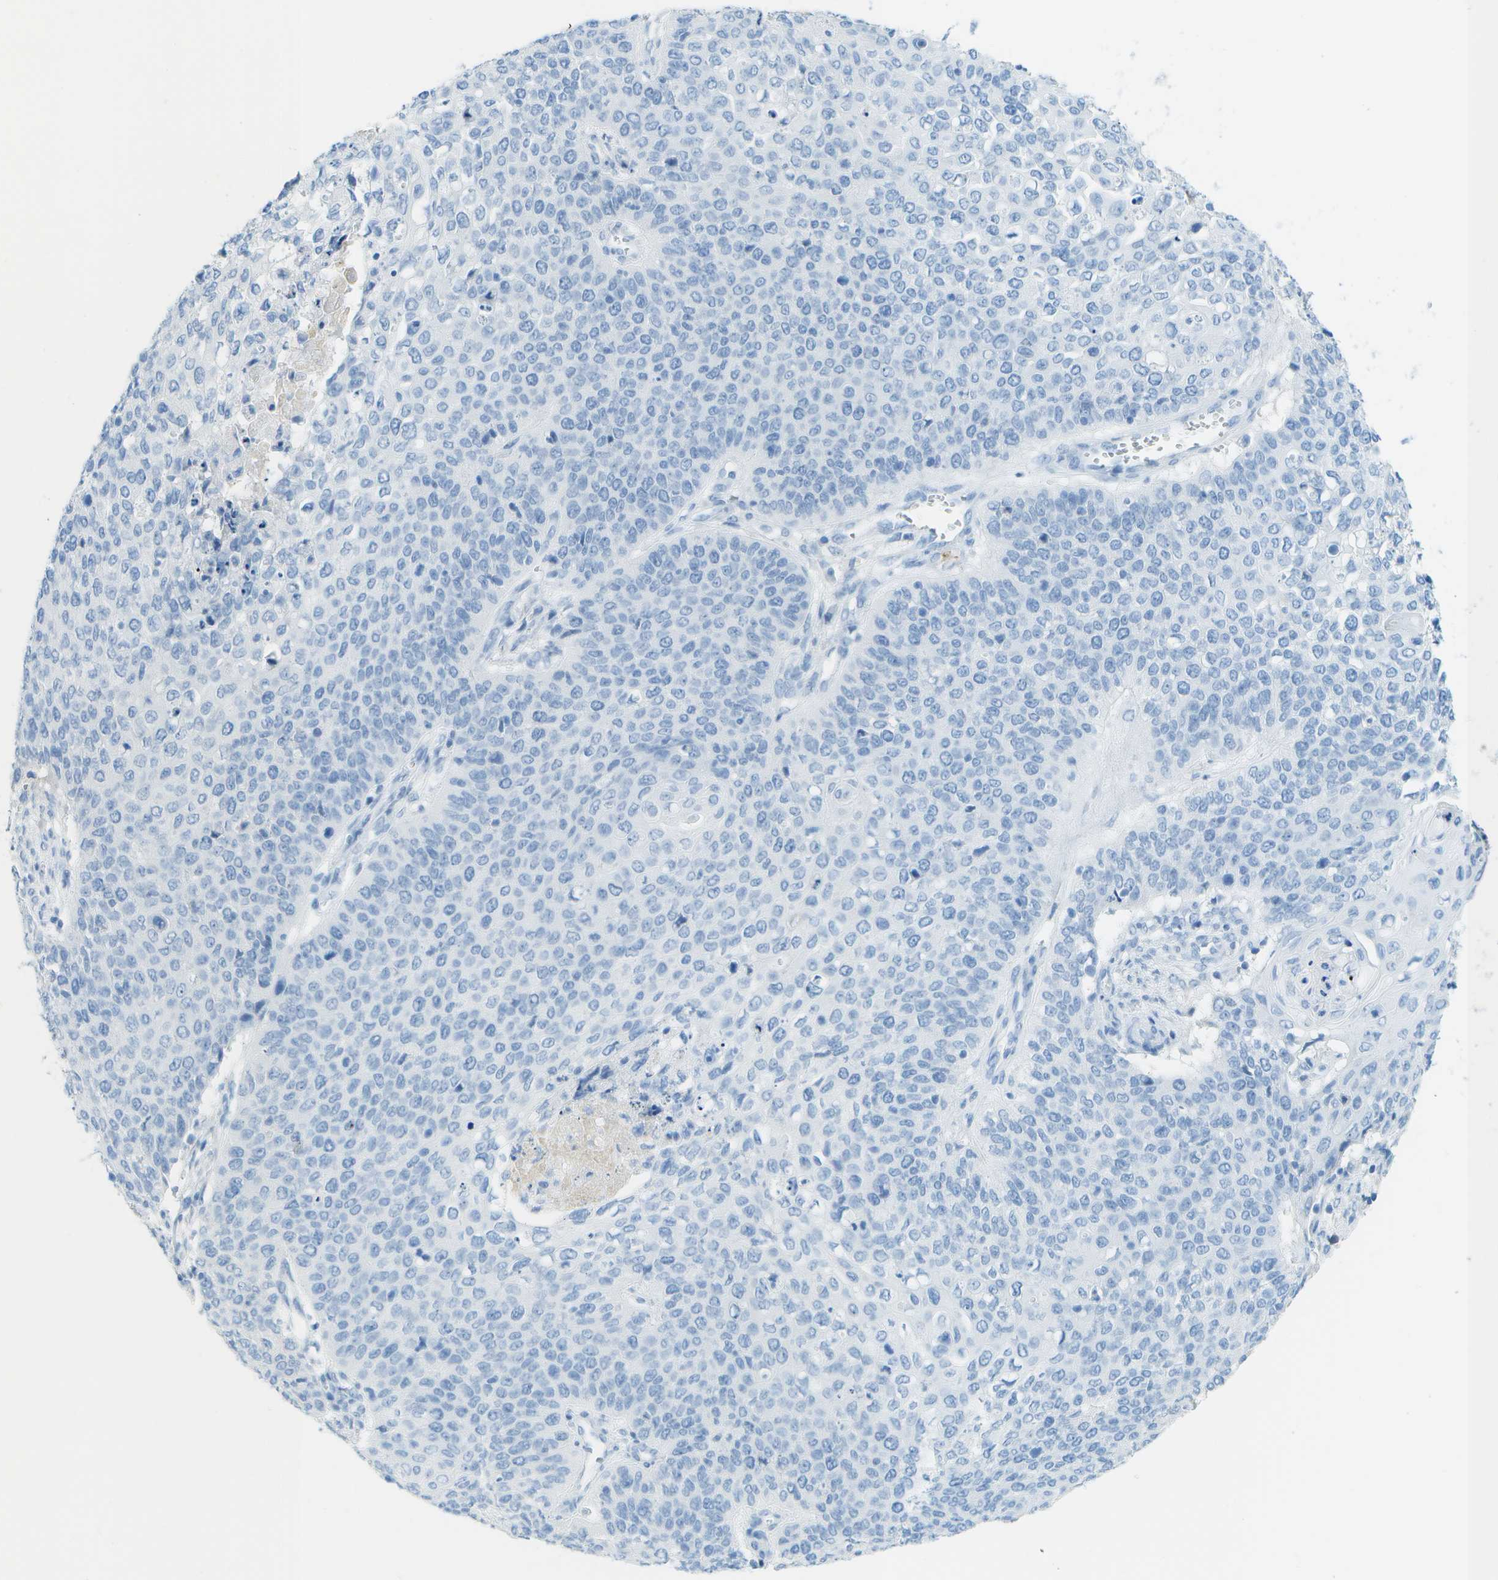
{"staining": {"intensity": "negative", "quantity": "none", "location": "none"}, "tissue": "cervical cancer", "cell_type": "Tumor cells", "image_type": "cancer", "snomed": [{"axis": "morphology", "description": "Squamous cell carcinoma, NOS"}, {"axis": "topography", "description": "Cervix"}], "caption": "This micrograph is of cervical squamous cell carcinoma stained with IHC to label a protein in brown with the nuclei are counter-stained blue. There is no staining in tumor cells.", "gene": "C1S", "patient": {"sex": "female", "age": 39}}